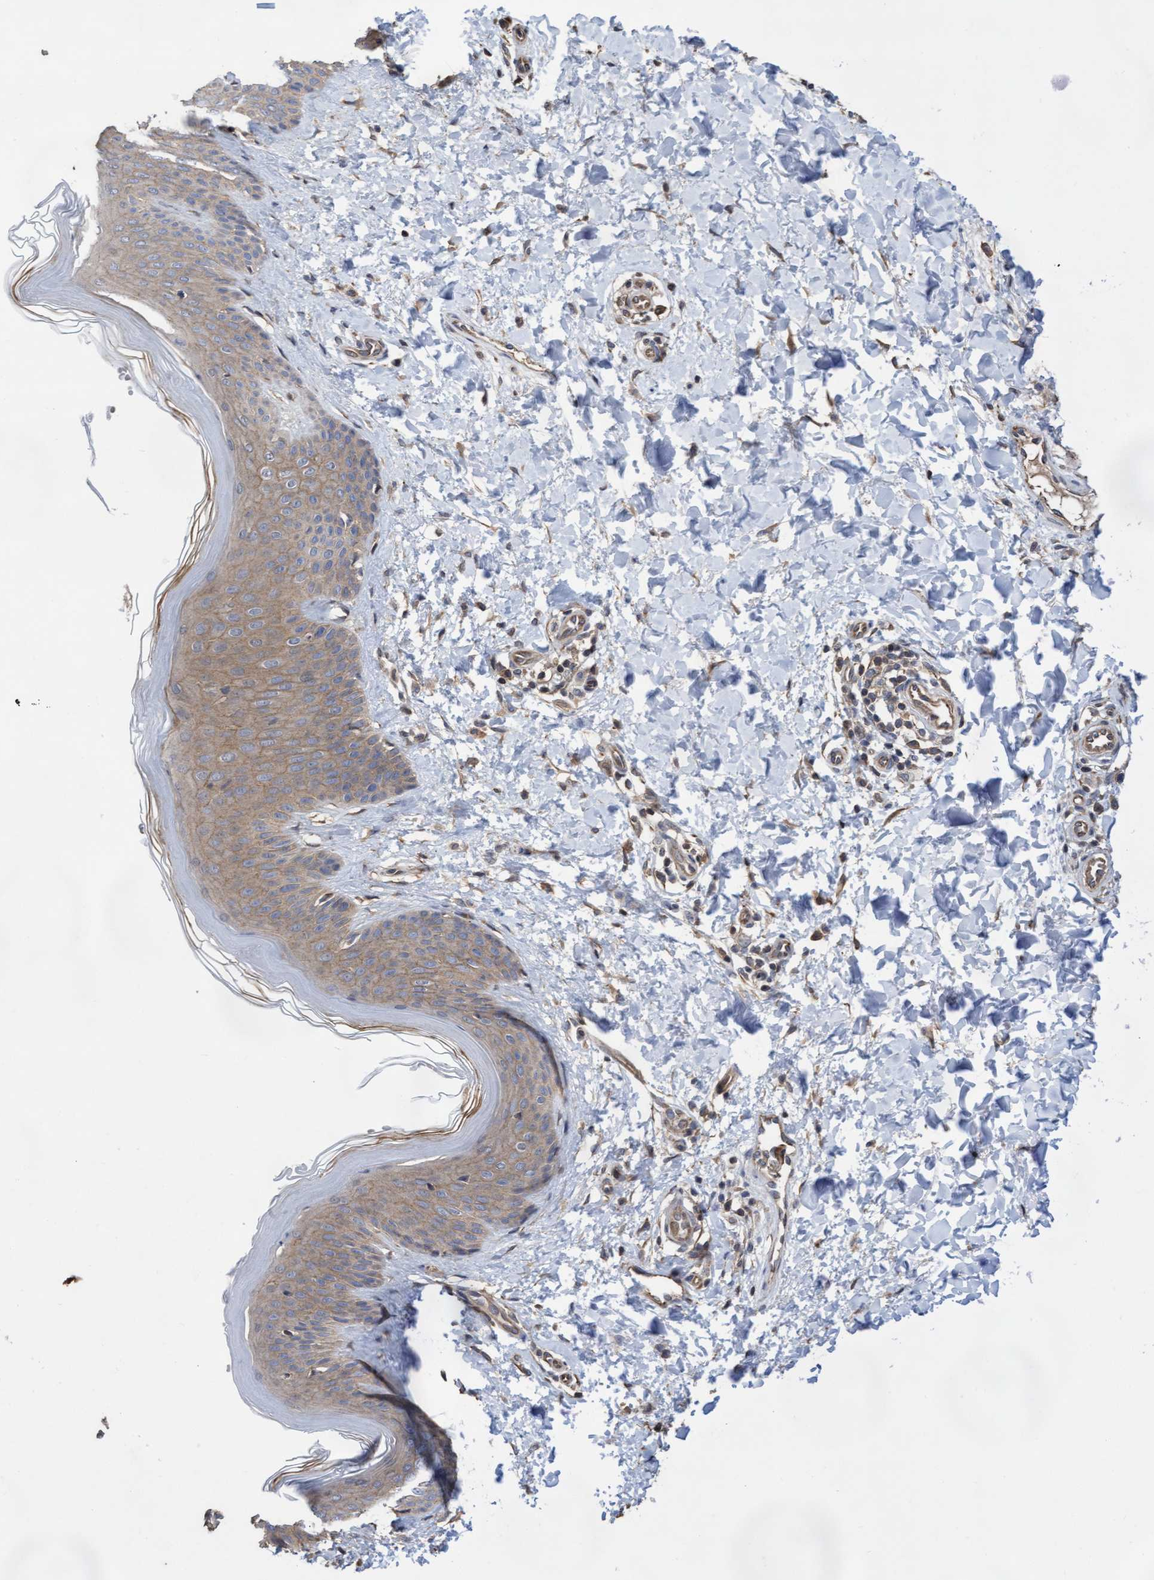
{"staining": {"intensity": "moderate", "quantity": ">75%", "location": "cytoplasmic/membranous"}, "tissue": "skin", "cell_type": "Fibroblasts", "image_type": "normal", "snomed": [{"axis": "morphology", "description": "Normal tissue, NOS"}, {"axis": "morphology", "description": "Malignant melanoma, Metastatic site"}, {"axis": "topography", "description": "Skin"}], "caption": "High-power microscopy captured an IHC histopathology image of benign skin, revealing moderate cytoplasmic/membranous positivity in about >75% of fibroblasts. (IHC, brightfield microscopy, high magnification).", "gene": "COBL", "patient": {"sex": "male", "age": 41}}